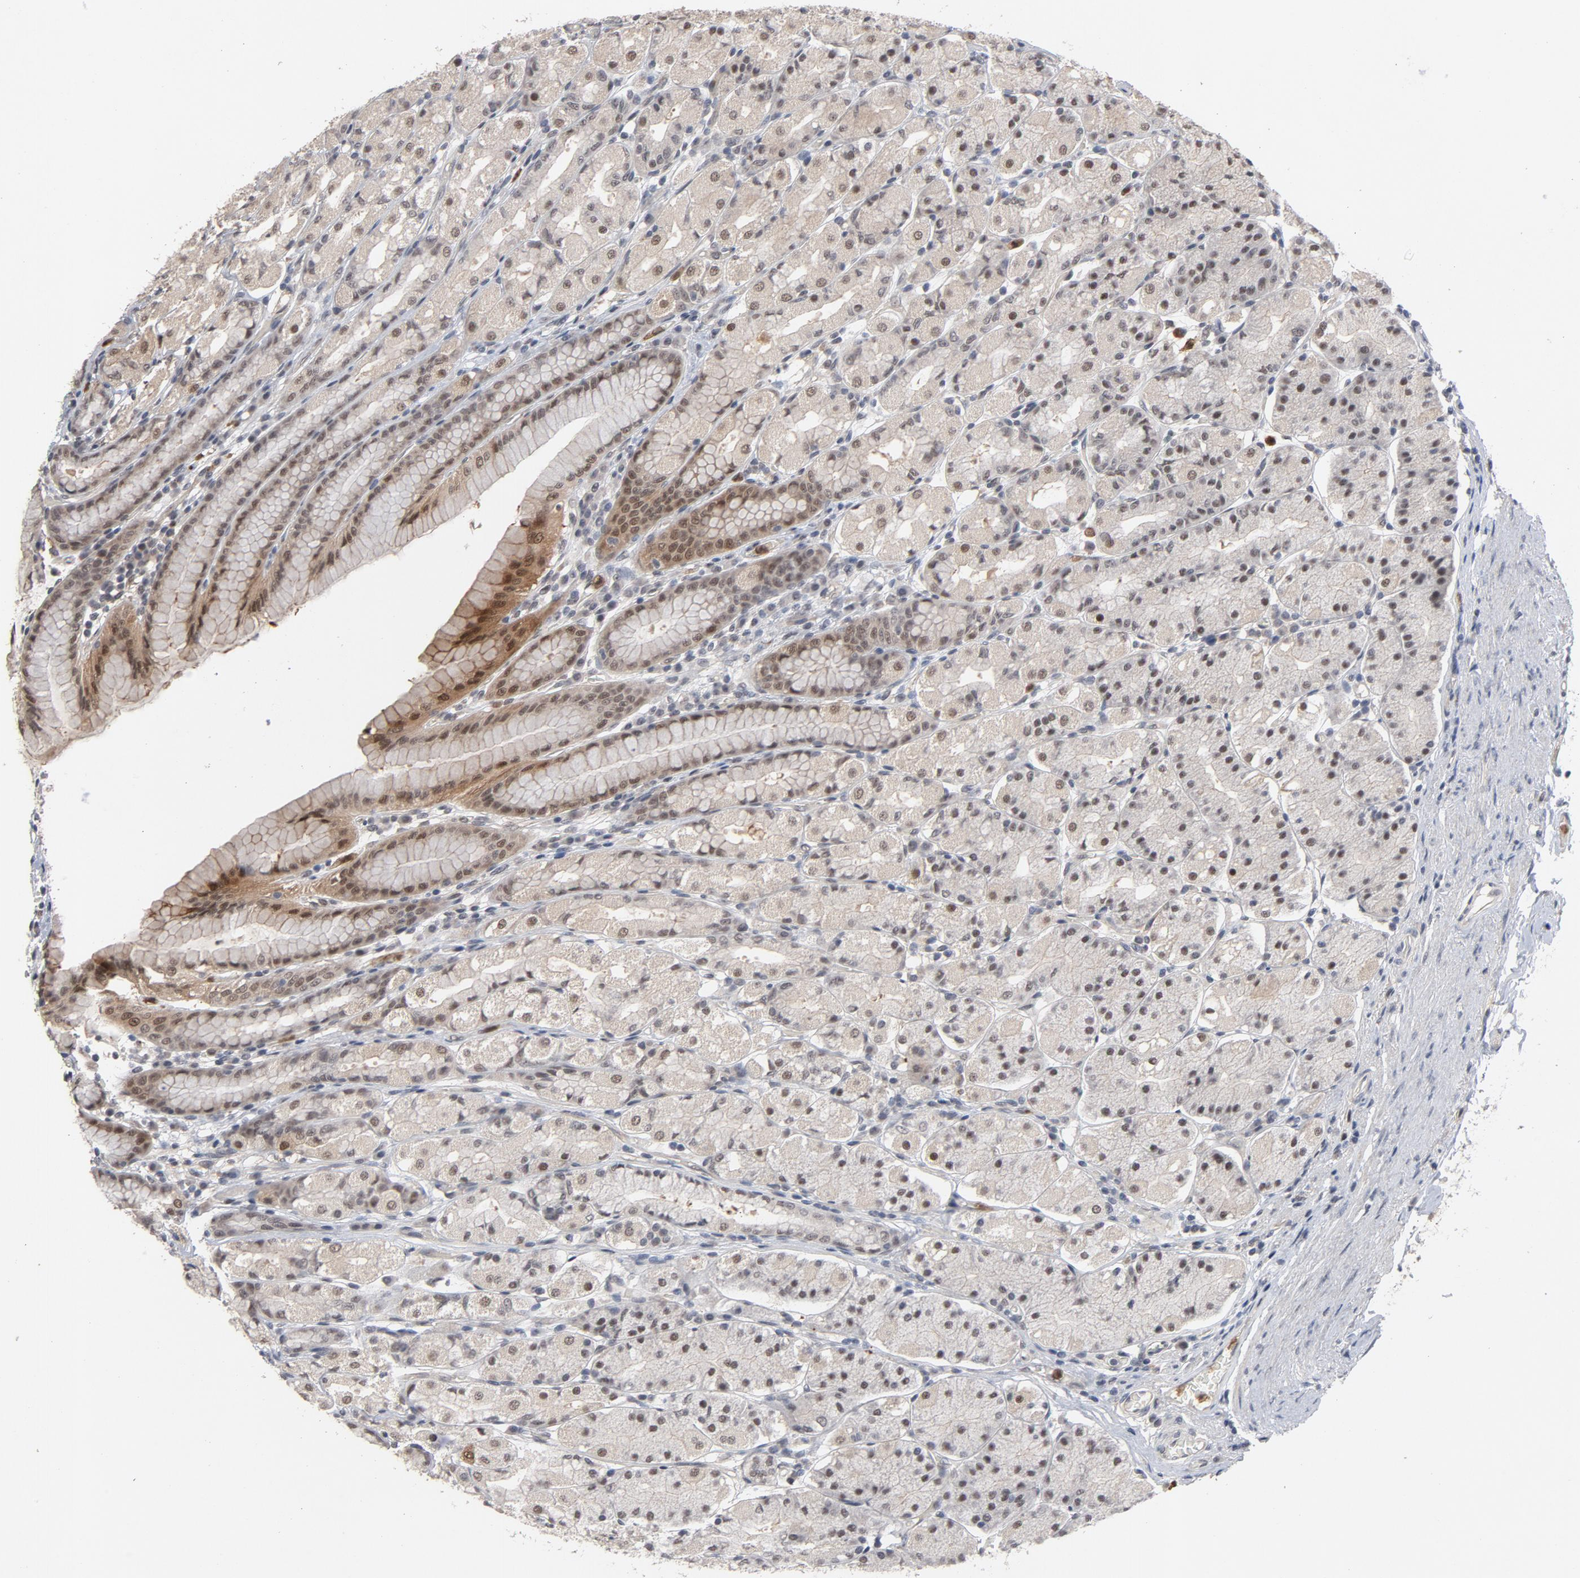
{"staining": {"intensity": "moderate", "quantity": "<25%", "location": "nuclear"}, "tissue": "stomach", "cell_type": "Glandular cells", "image_type": "normal", "snomed": [{"axis": "morphology", "description": "Normal tissue, NOS"}, {"axis": "topography", "description": "Stomach, upper"}], "caption": "Protein expression analysis of unremarkable stomach demonstrates moderate nuclear expression in approximately <25% of glandular cells. (Stains: DAB in brown, nuclei in blue, Microscopy: brightfield microscopy at high magnification).", "gene": "RTL5", "patient": {"sex": "male", "age": 68}}